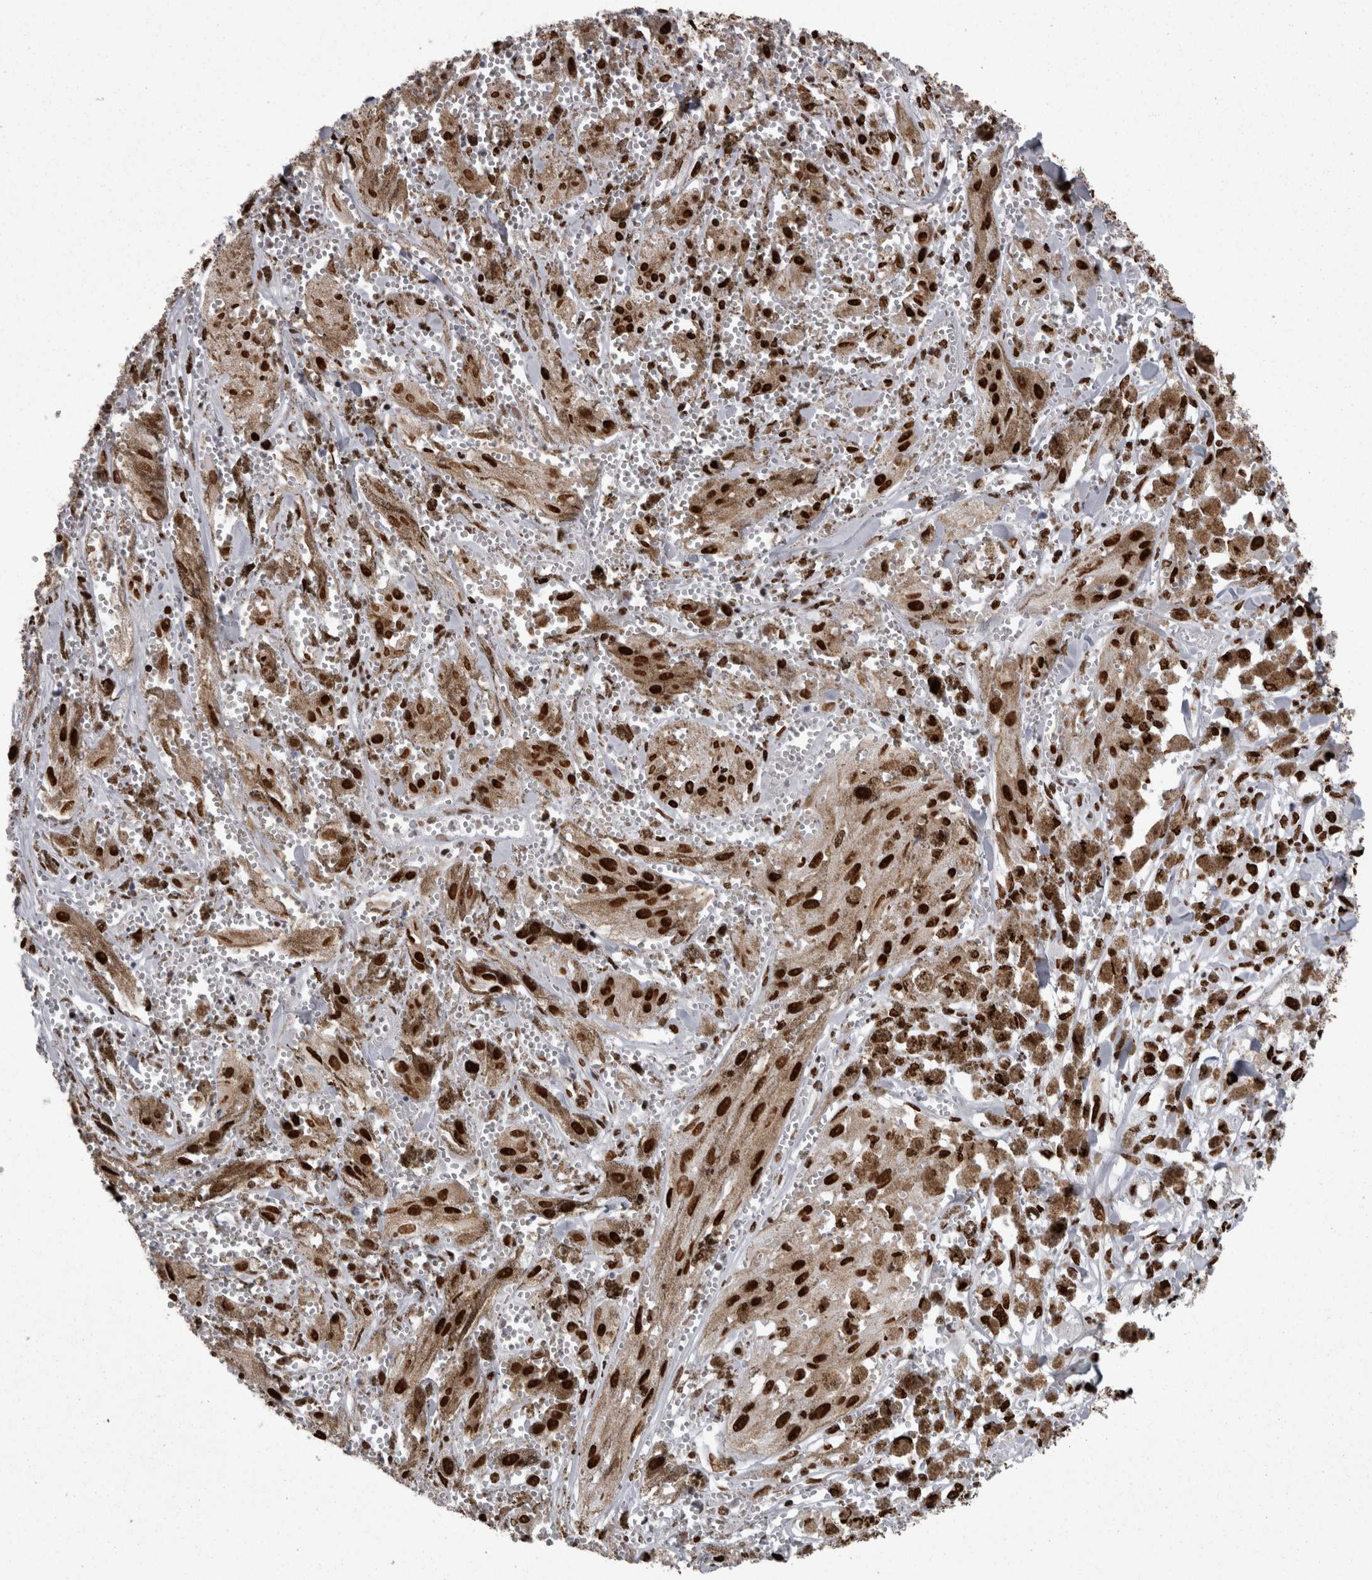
{"staining": {"intensity": "strong", "quantity": ">75%", "location": "nuclear"}, "tissue": "melanoma", "cell_type": "Tumor cells", "image_type": "cancer", "snomed": [{"axis": "morphology", "description": "Malignant melanoma, NOS"}, {"axis": "topography", "description": "Skin"}], "caption": "Malignant melanoma tissue shows strong nuclear staining in approximately >75% of tumor cells", "gene": "HNRNPM", "patient": {"sex": "male", "age": 88}}